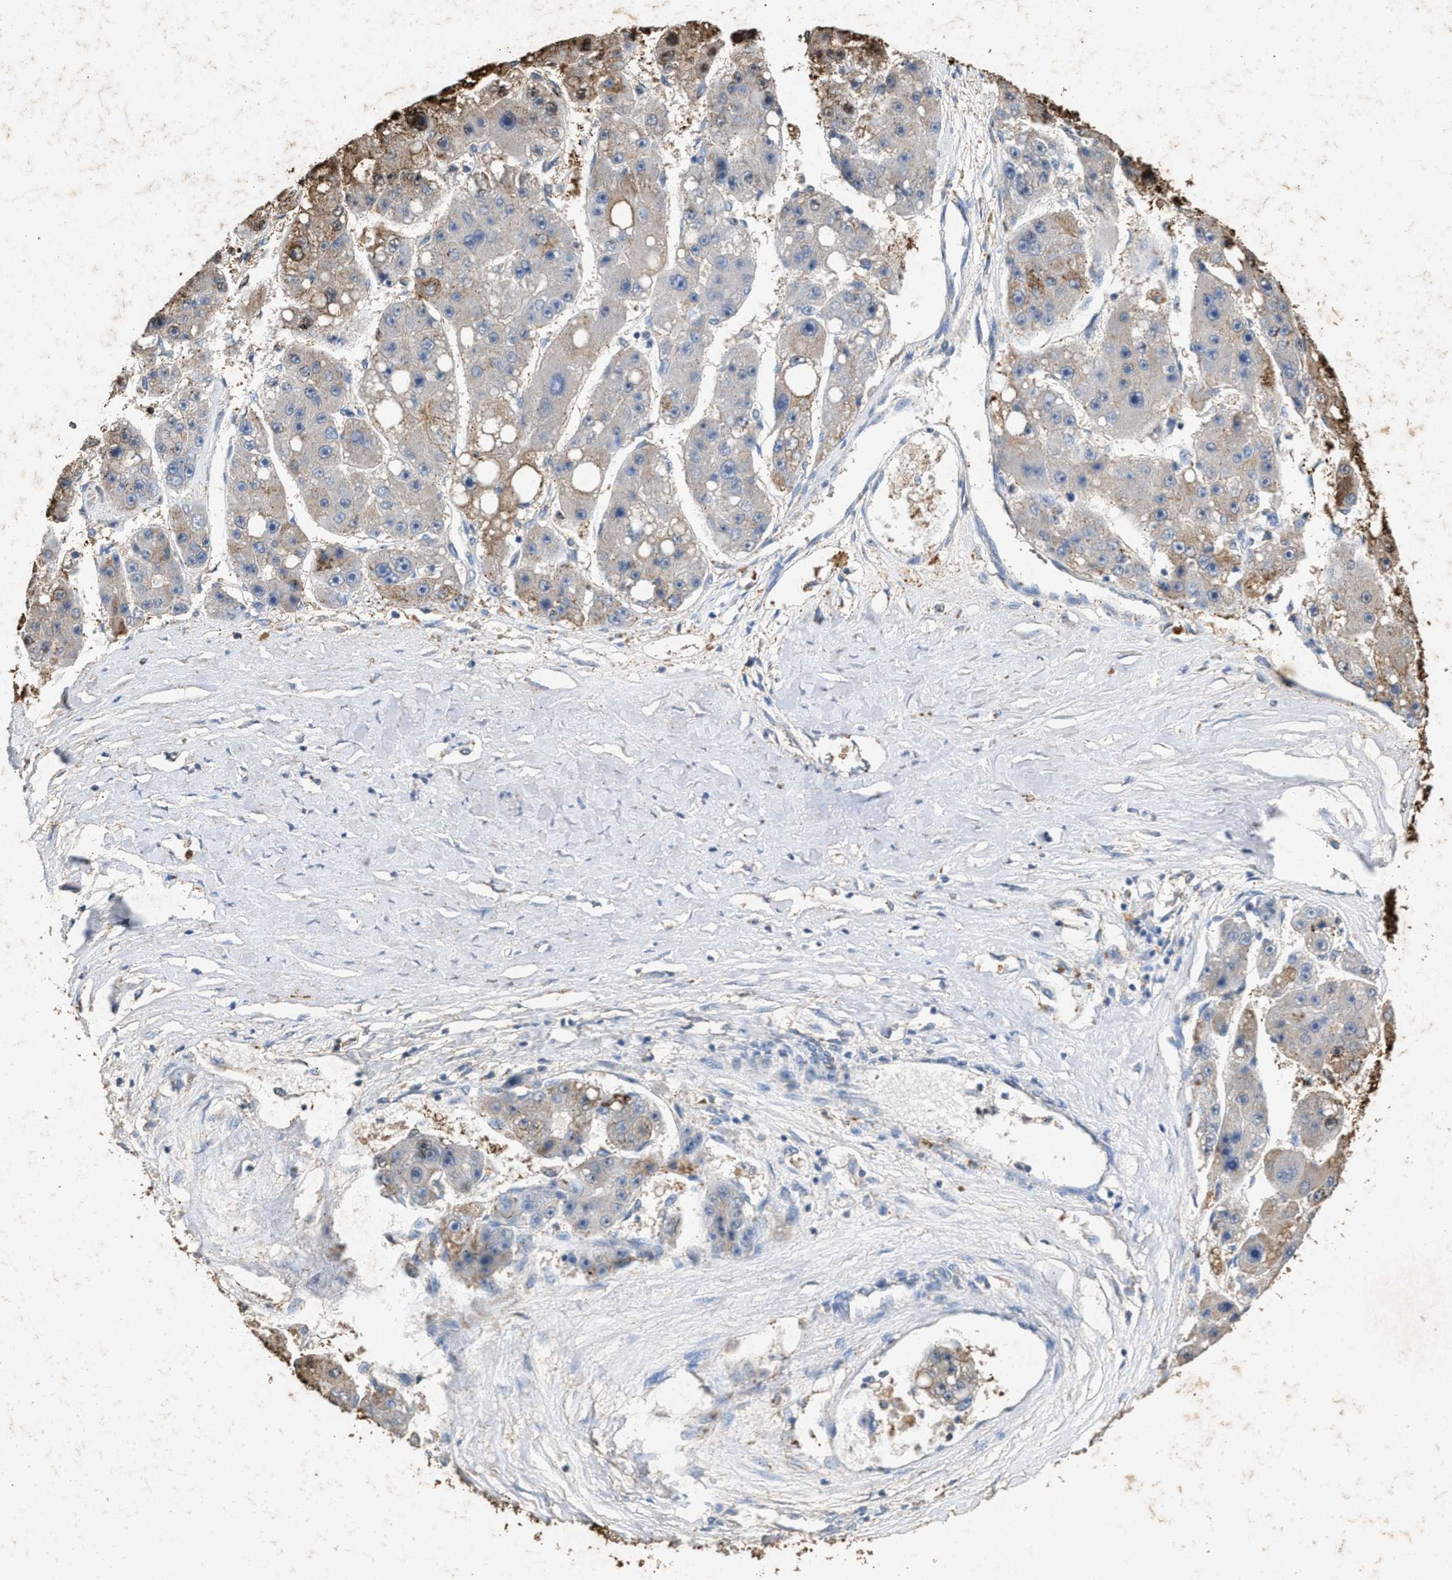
{"staining": {"intensity": "weak", "quantity": "<25%", "location": "cytoplasmic/membranous"}, "tissue": "liver cancer", "cell_type": "Tumor cells", "image_type": "cancer", "snomed": [{"axis": "morphology", "description": "Carcinoma, Hepatocellular, NOS"}, {"axis": "topography", "description": "Liver"}], "caption": "Liver cancer stained for a protein using immunohistochemistry demonstrates no positivity tumor cells.", "gene": "LTB4R2", "patient": {"sex": "female", "age": 61}}